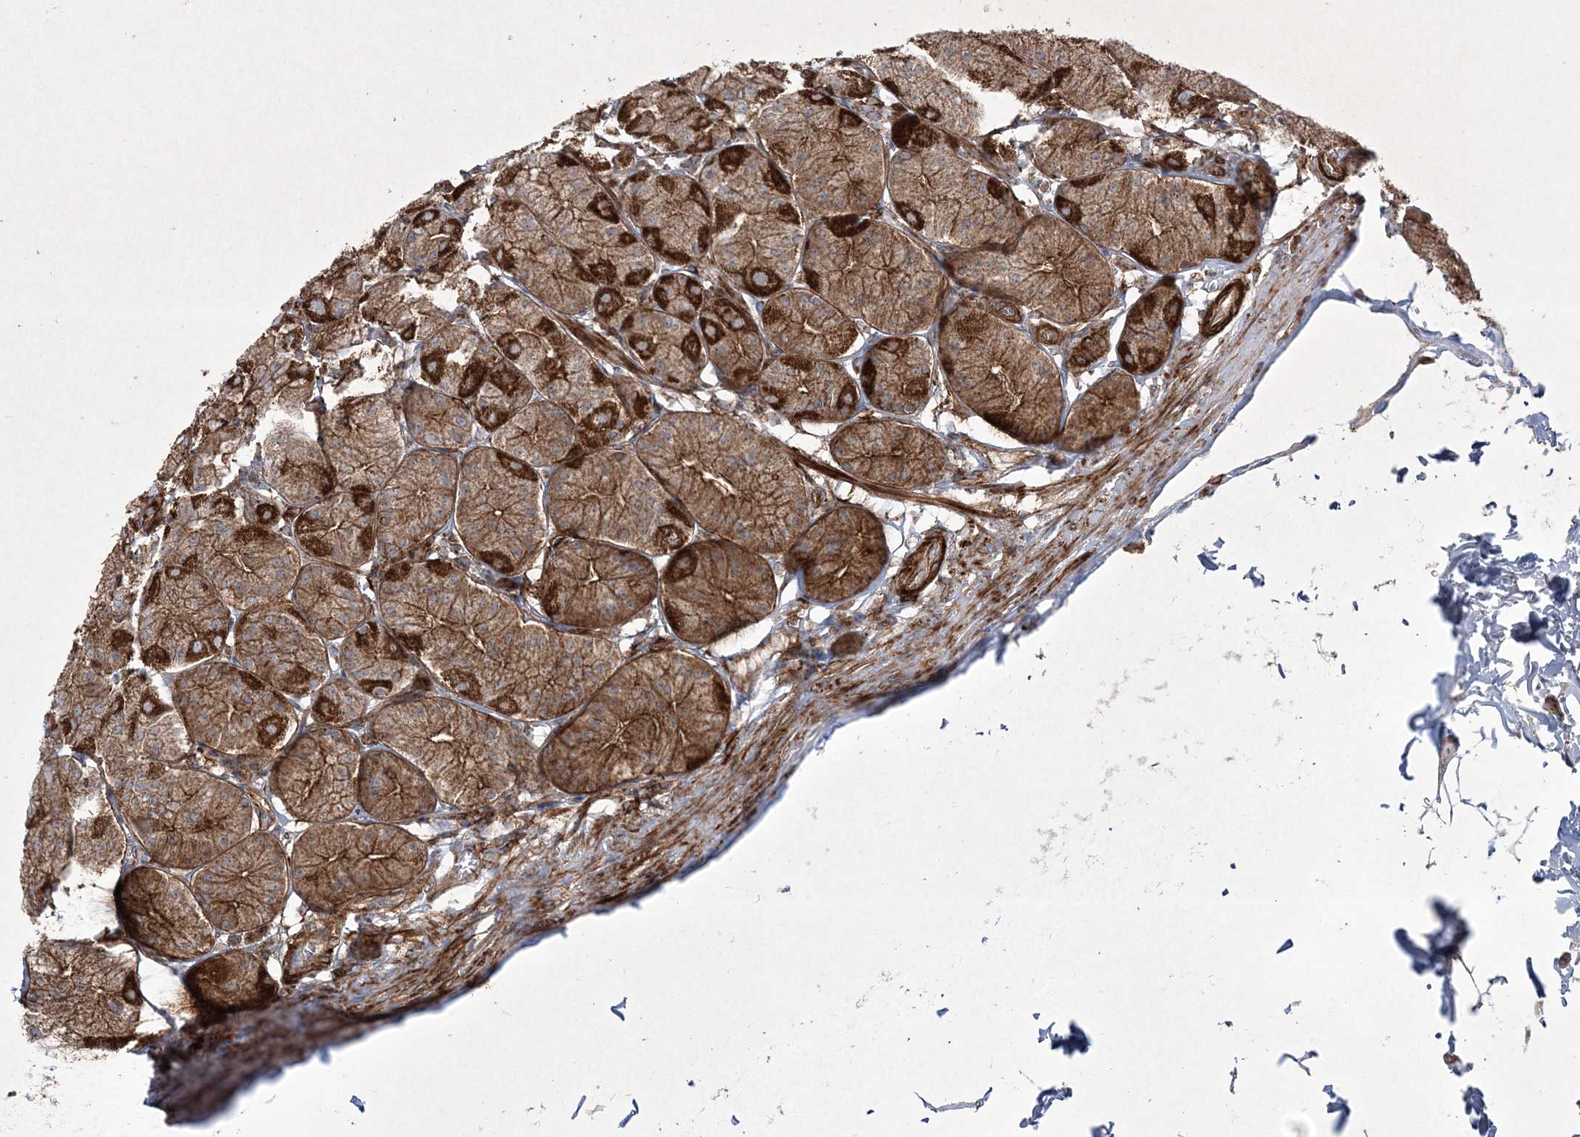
{"staining": {"intensity": "strong", "quantity": ">75%", "location": "cytoplasmic/membranous"}, "tissue": "stomach", "cell_type": "Glandular cells", "image_type": "normal", "snomed": [{"axis": "morphology", "description": "Normal tissue, NOS"}, {"axis": "topography", "description": "Stomach"}], "caption": "Glandular cells show strong cytoplasmic/membranous expression in approximately >75% of cells in normal stomach.", "gene": "RICTOR", "patient": {"sex": "male", "age": 42}}